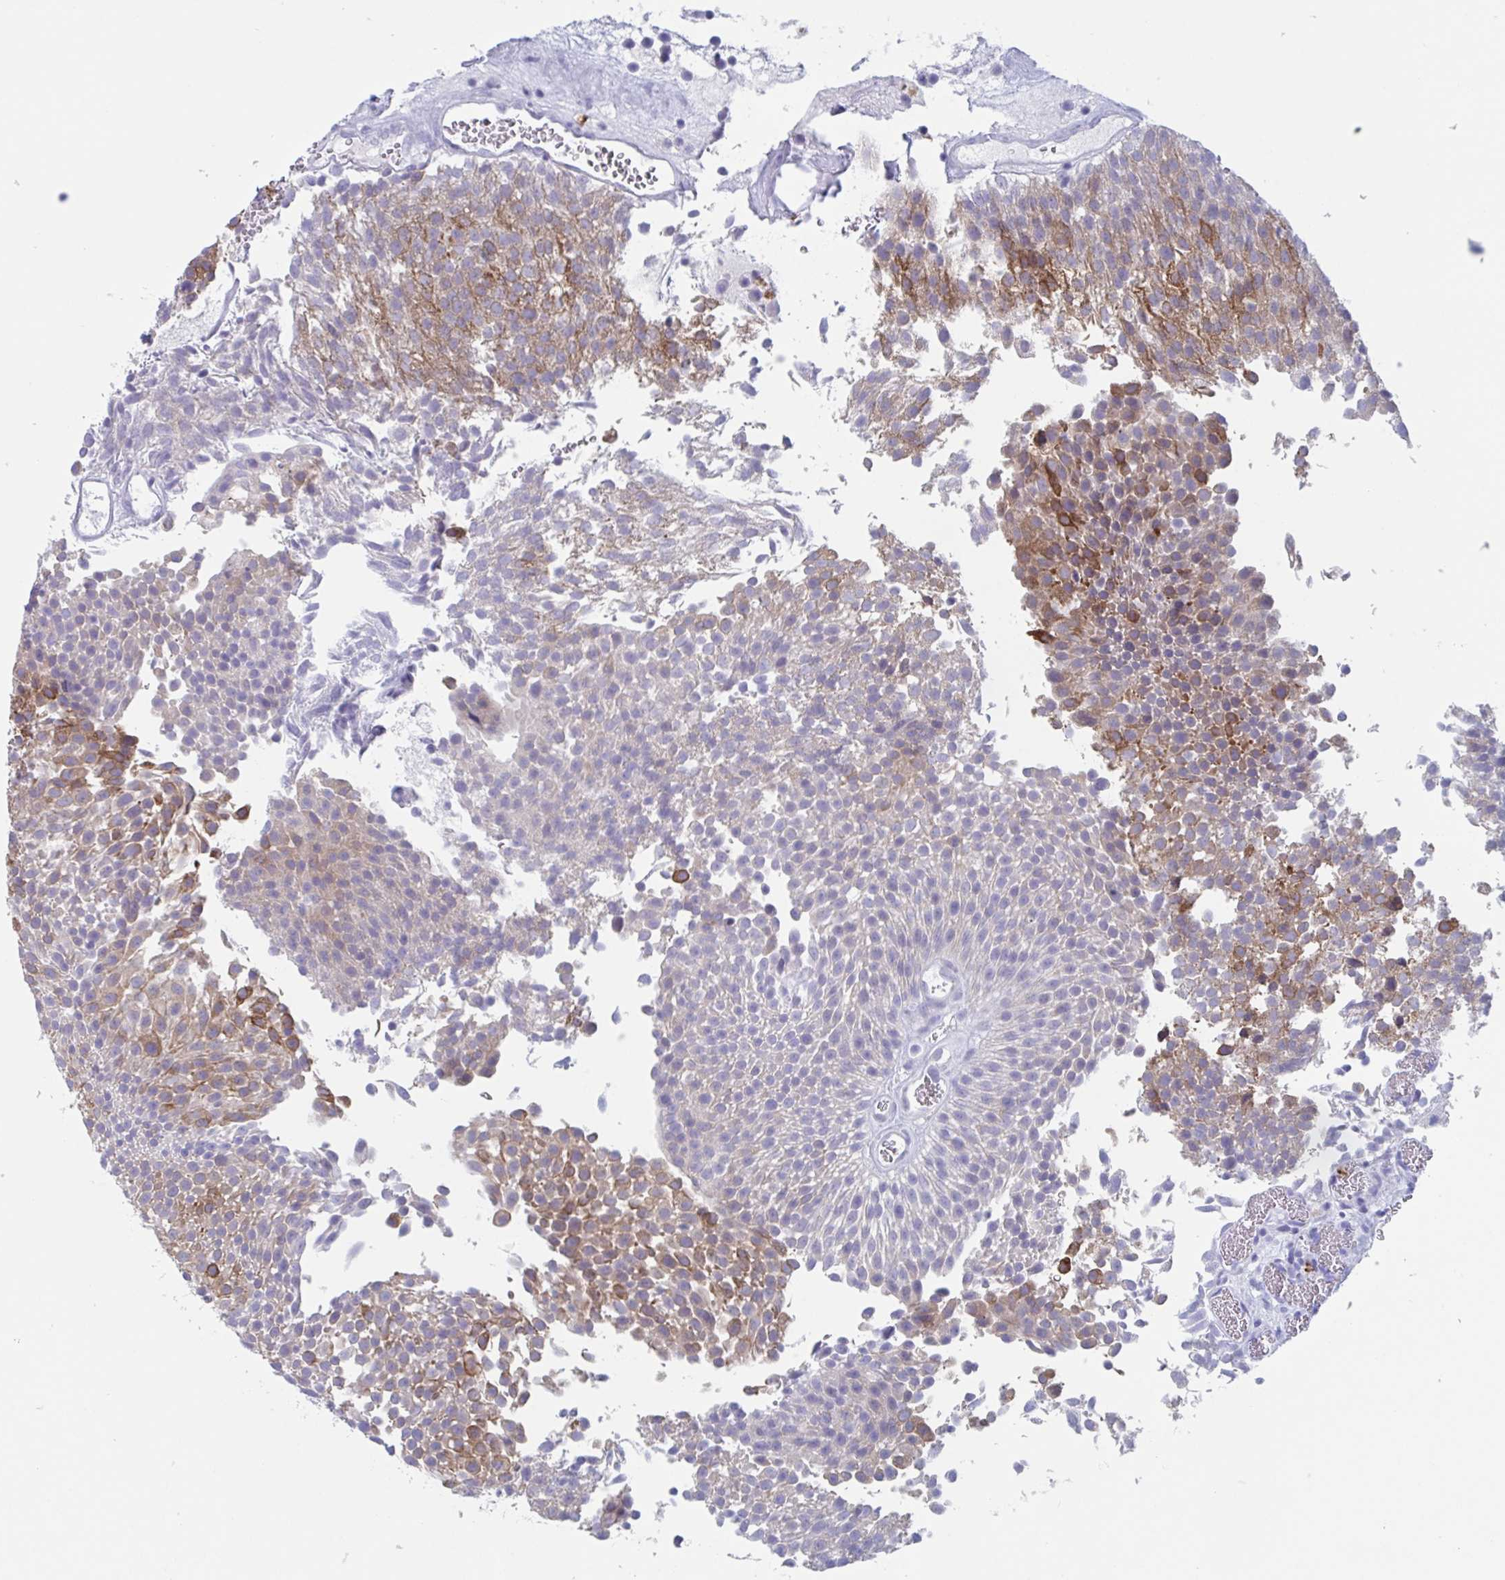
{"staining": {"intensity": "moderate", "quantity": "25%-75%", "location": "cytoplasmic/membranous"}, "tissue": "urothelial cancer", "cell_type": "Tumor cells", "image_type": "cancer", "snomed": [{"axis": "morphology", "description": "Urothelial carcinoma, Low grade"}, {"axis": "topography", "description": "Urinary bladder"}], "caption": "DAB (3,3'-diaminobenzidine) immunohistochemical staining of urothelial cancer displays moderate cytoplasmic/membranous protein staining in about 25%-75% of tumor cells.", "gene": "CYP4F11", "patient": {"sex": "female", "age": 79}}